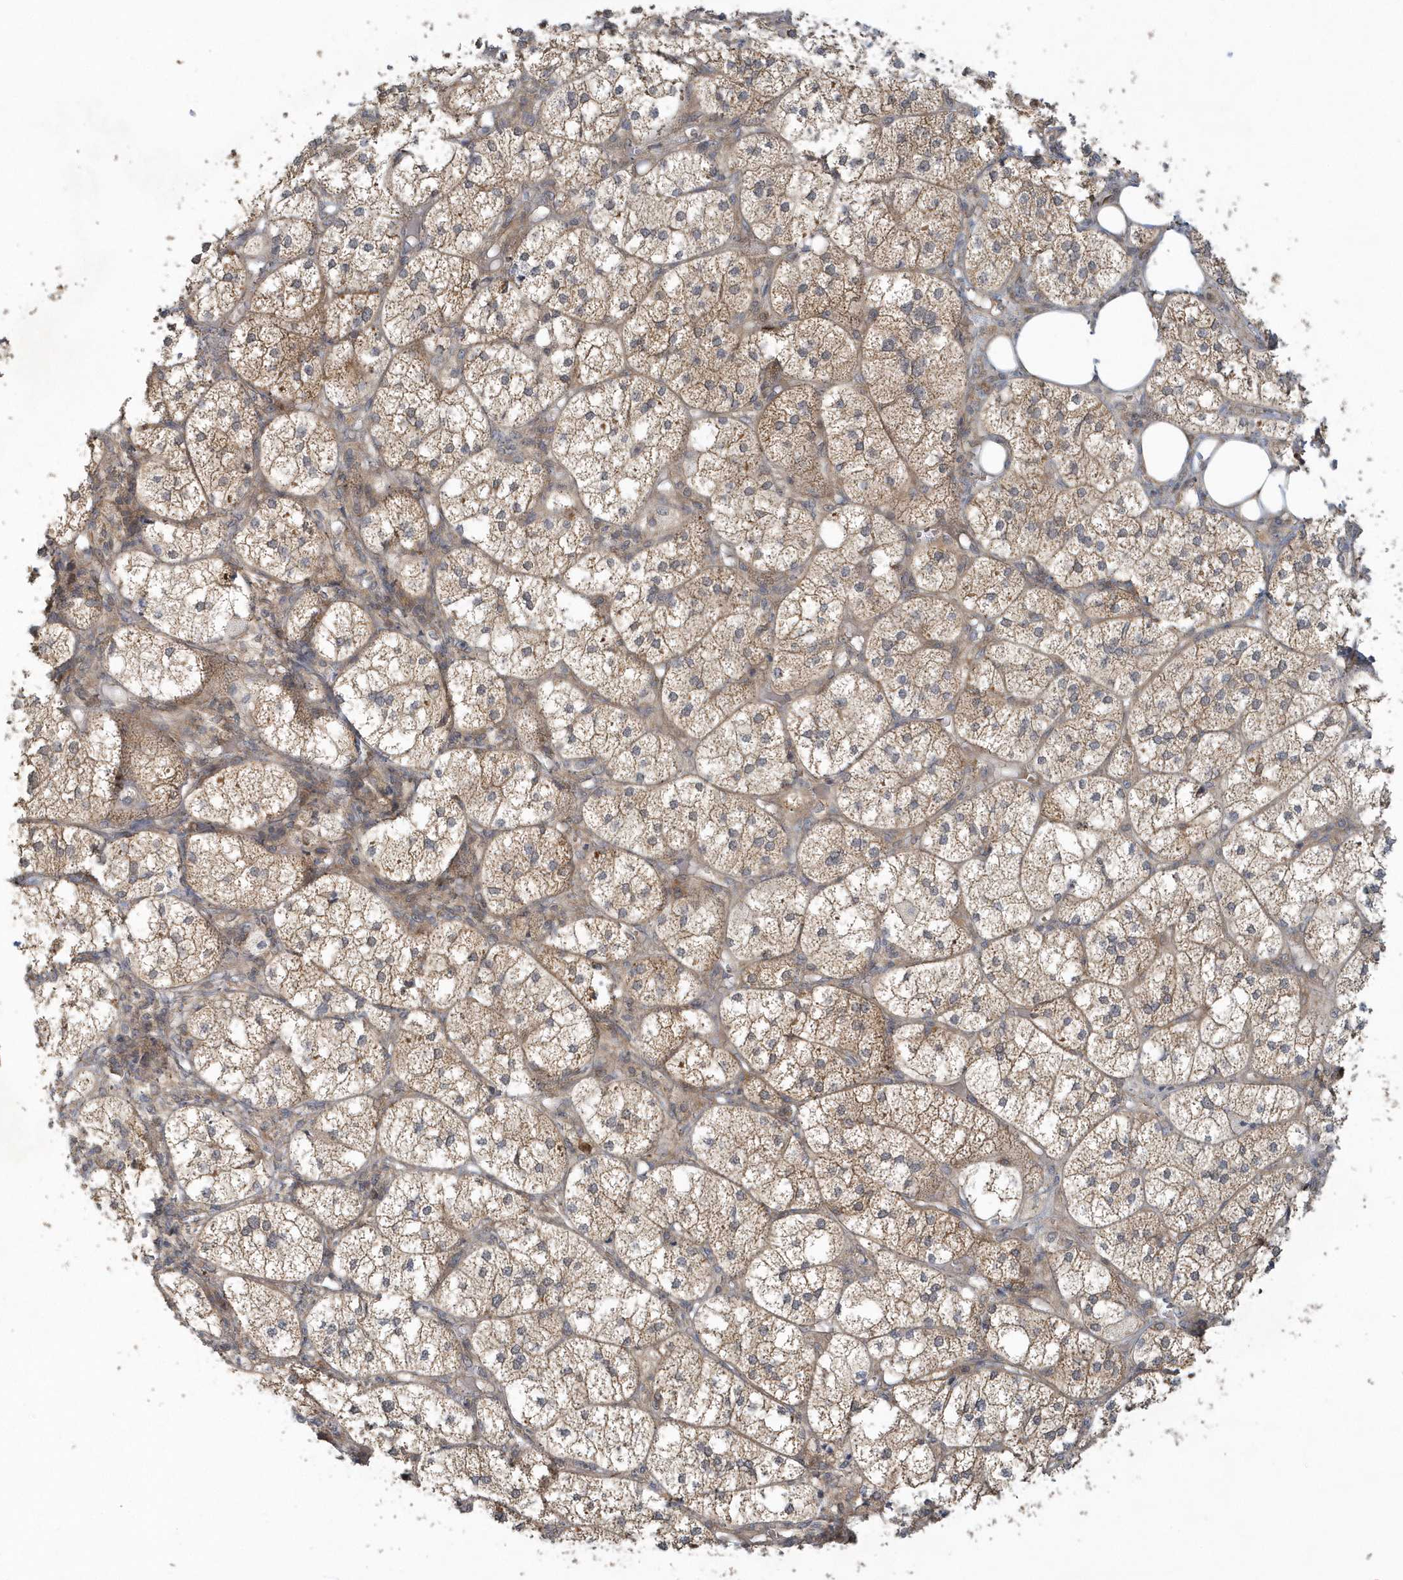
{"staining": {"intensity": "moderate", "quantity": ">75%", "location": "cytoplasmic/membranous"}, "tissue": "adrenal gland", "cell_type": "Glandular cells", "image_type": "normal", "snomed": [{"axis": "morphology", "description": "Normal tissue, NOS"}, {"axis": "topography", "description": "Adrenal gland"}], "caption": "Protein expression analysis of unremarkable adrenal gland displays moderate cytoplasmic/membranous positivity in about >75% of glandular cells. (DAB IHC, brown staining for protein, blue staining for nuclei).", "gene": "THG1L", "patient": {"sex": "female", "age": 61}}